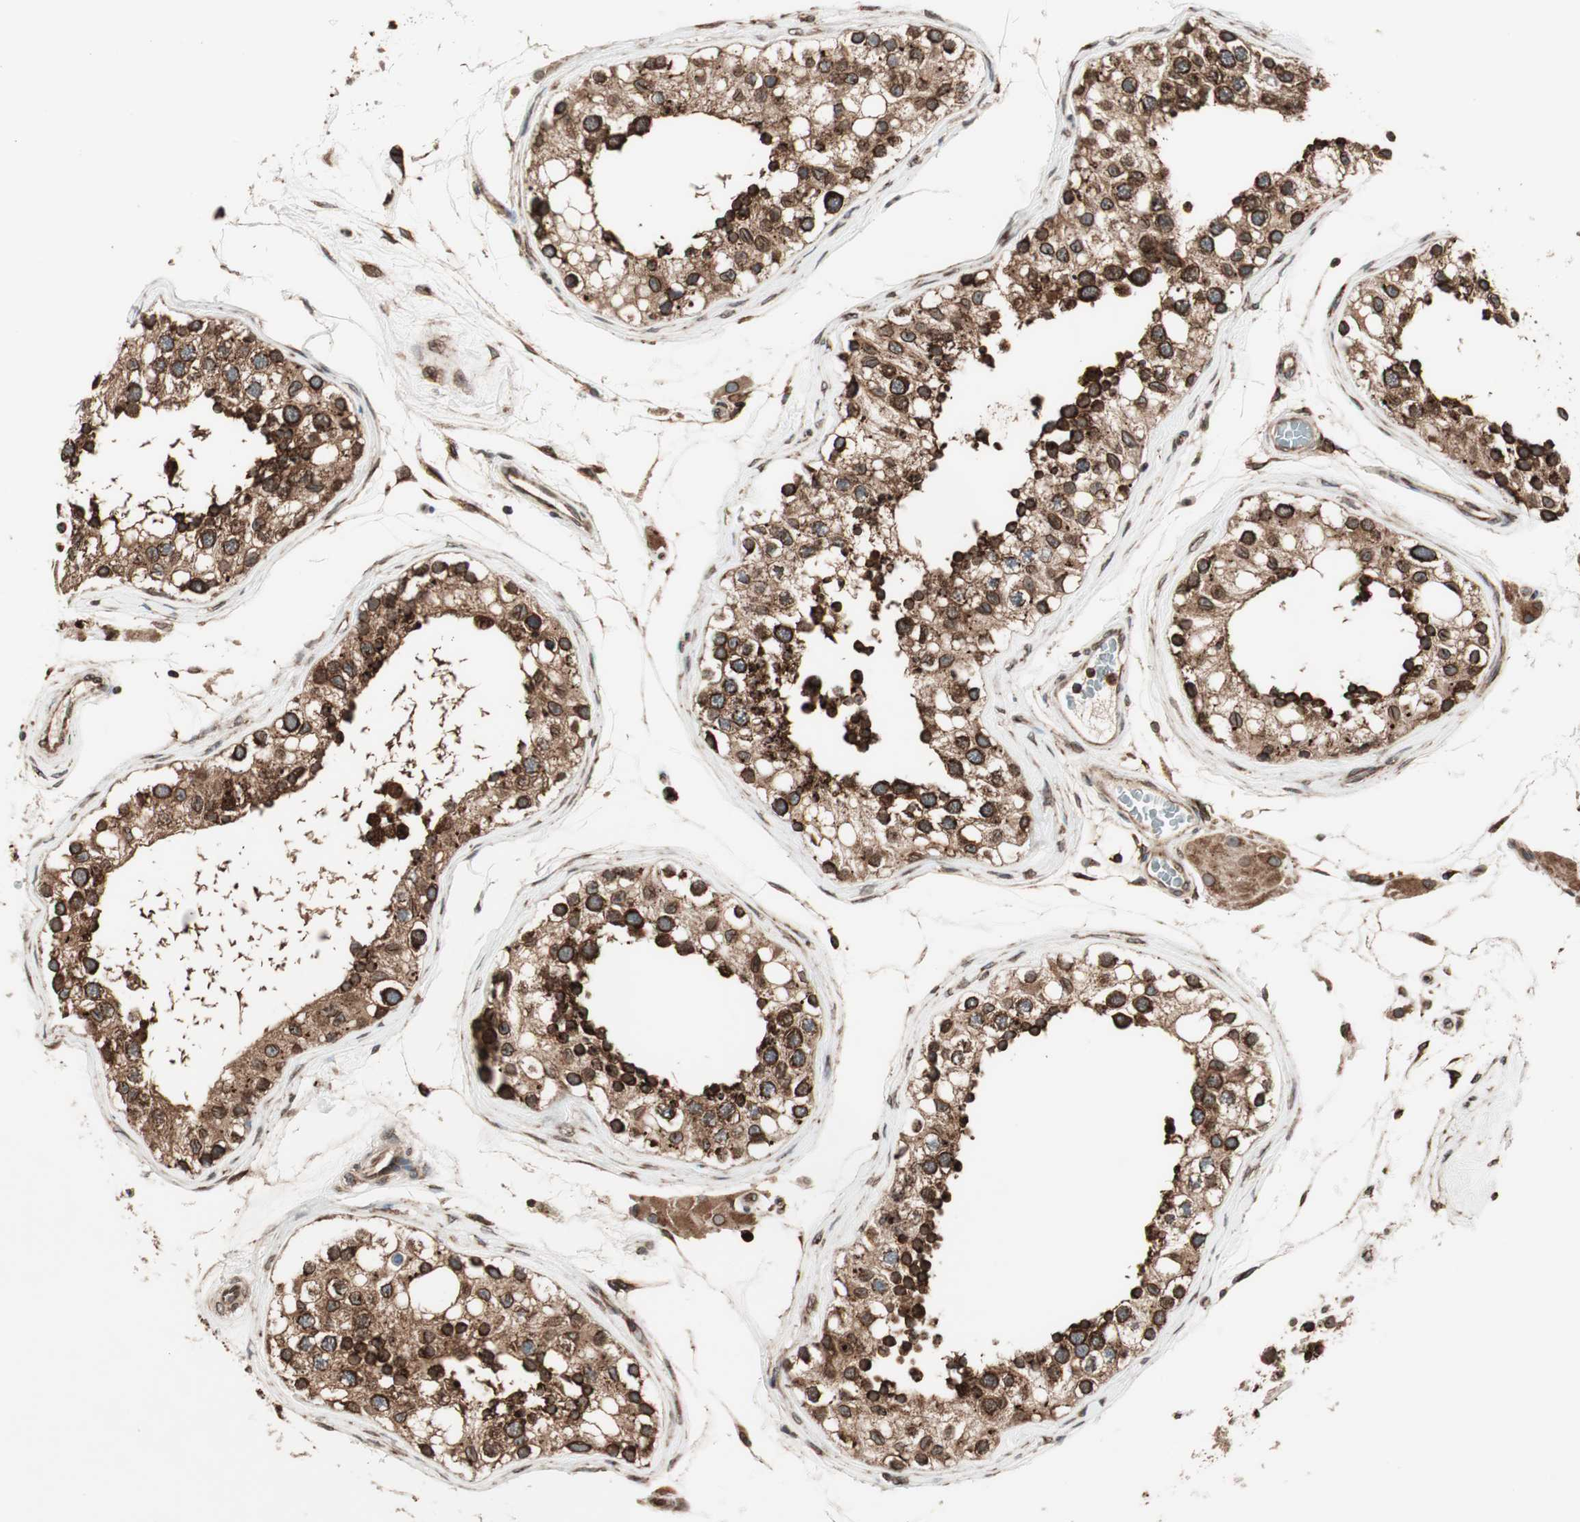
{"staining": {"intensity": "strong", "quantity": ">75%", "location": "cytoplasmic/membranous,nuclear"}, "tissue": "testis", "cell_type": "Cells in seminiferous ducts", "image_type": "normal", "snomed": [{"axis": "morphology", "description": "Normal tissue, NOS"}, {"axis": "topography", "description": "Testis"}], "caption": "Testis stained with DAB (3,3'-diaminobenzidine) immunohistochemistry (IHC) demonstrates high levels of strong cytoplasmic/membranous,nuclear expression in about >75% of cells in seminiferous ducts.", "gene": "NUP62", "patient": {"sex": "male", "age": 68}}